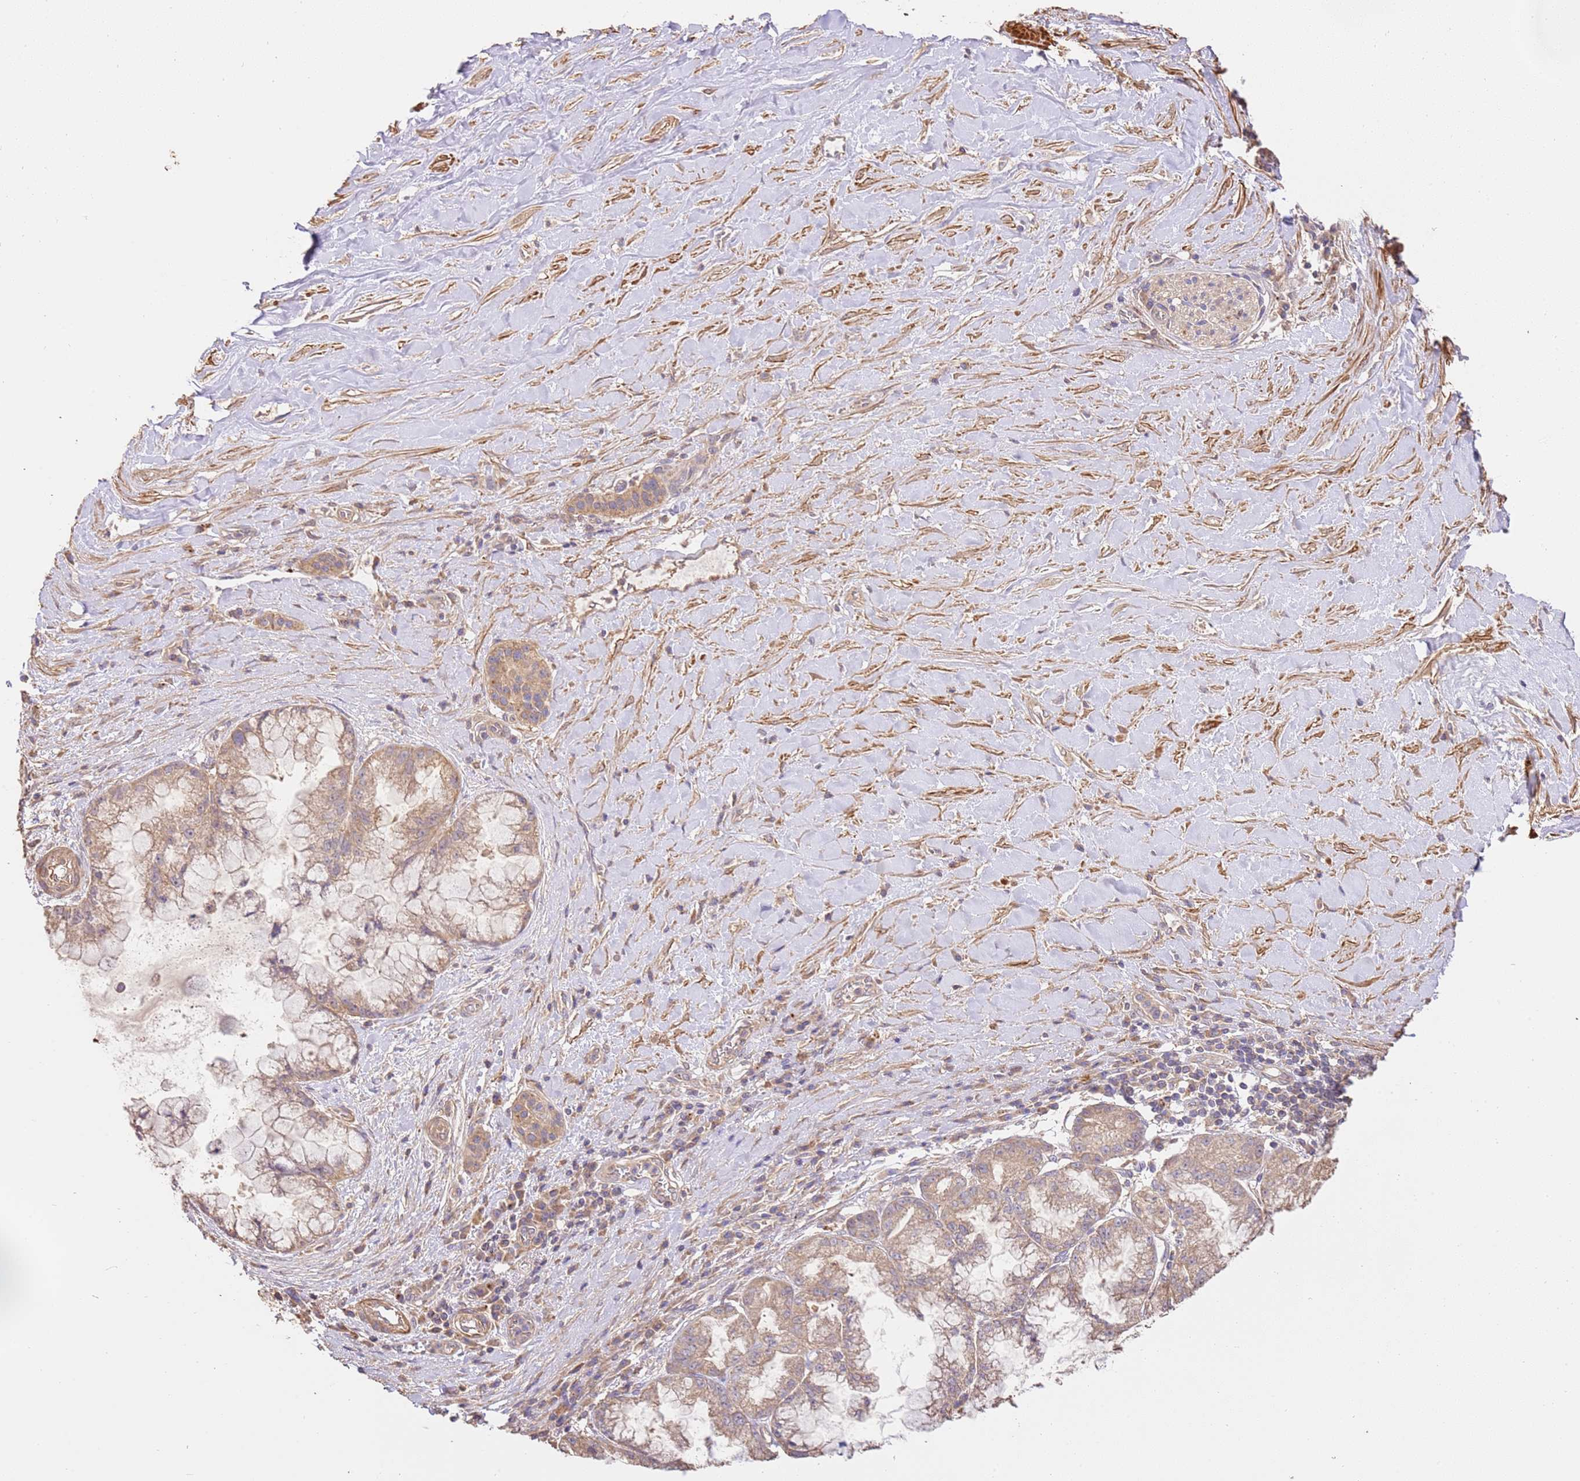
{"staining": {"intensity": "weak", "quantity": ">75%", "location": "cytoplasmic/membranous"}, "tissue": "pancreatic cancer", "cell_type": "Tumor cells", "image_type": "cancer", "snomed": [{"axis": "morphology", "description": "Adenocarcinoma, NOS"}, {"axis": "topography", "description": "Pancreas"}], "caption": "The histopathology image reveals a brown stain indicating the presence of a protein in the cytoplasmic/membranous of tumor cells in pancreatic adenocarcinoma. Using DAB (3,3'-diaminobenzidine) (brown) and hematoxylin (blue) stains, captured at high magnification using brightfield microscopy.", "gene": "CEP55", "patient": {"sex": "male", "age": 73}}